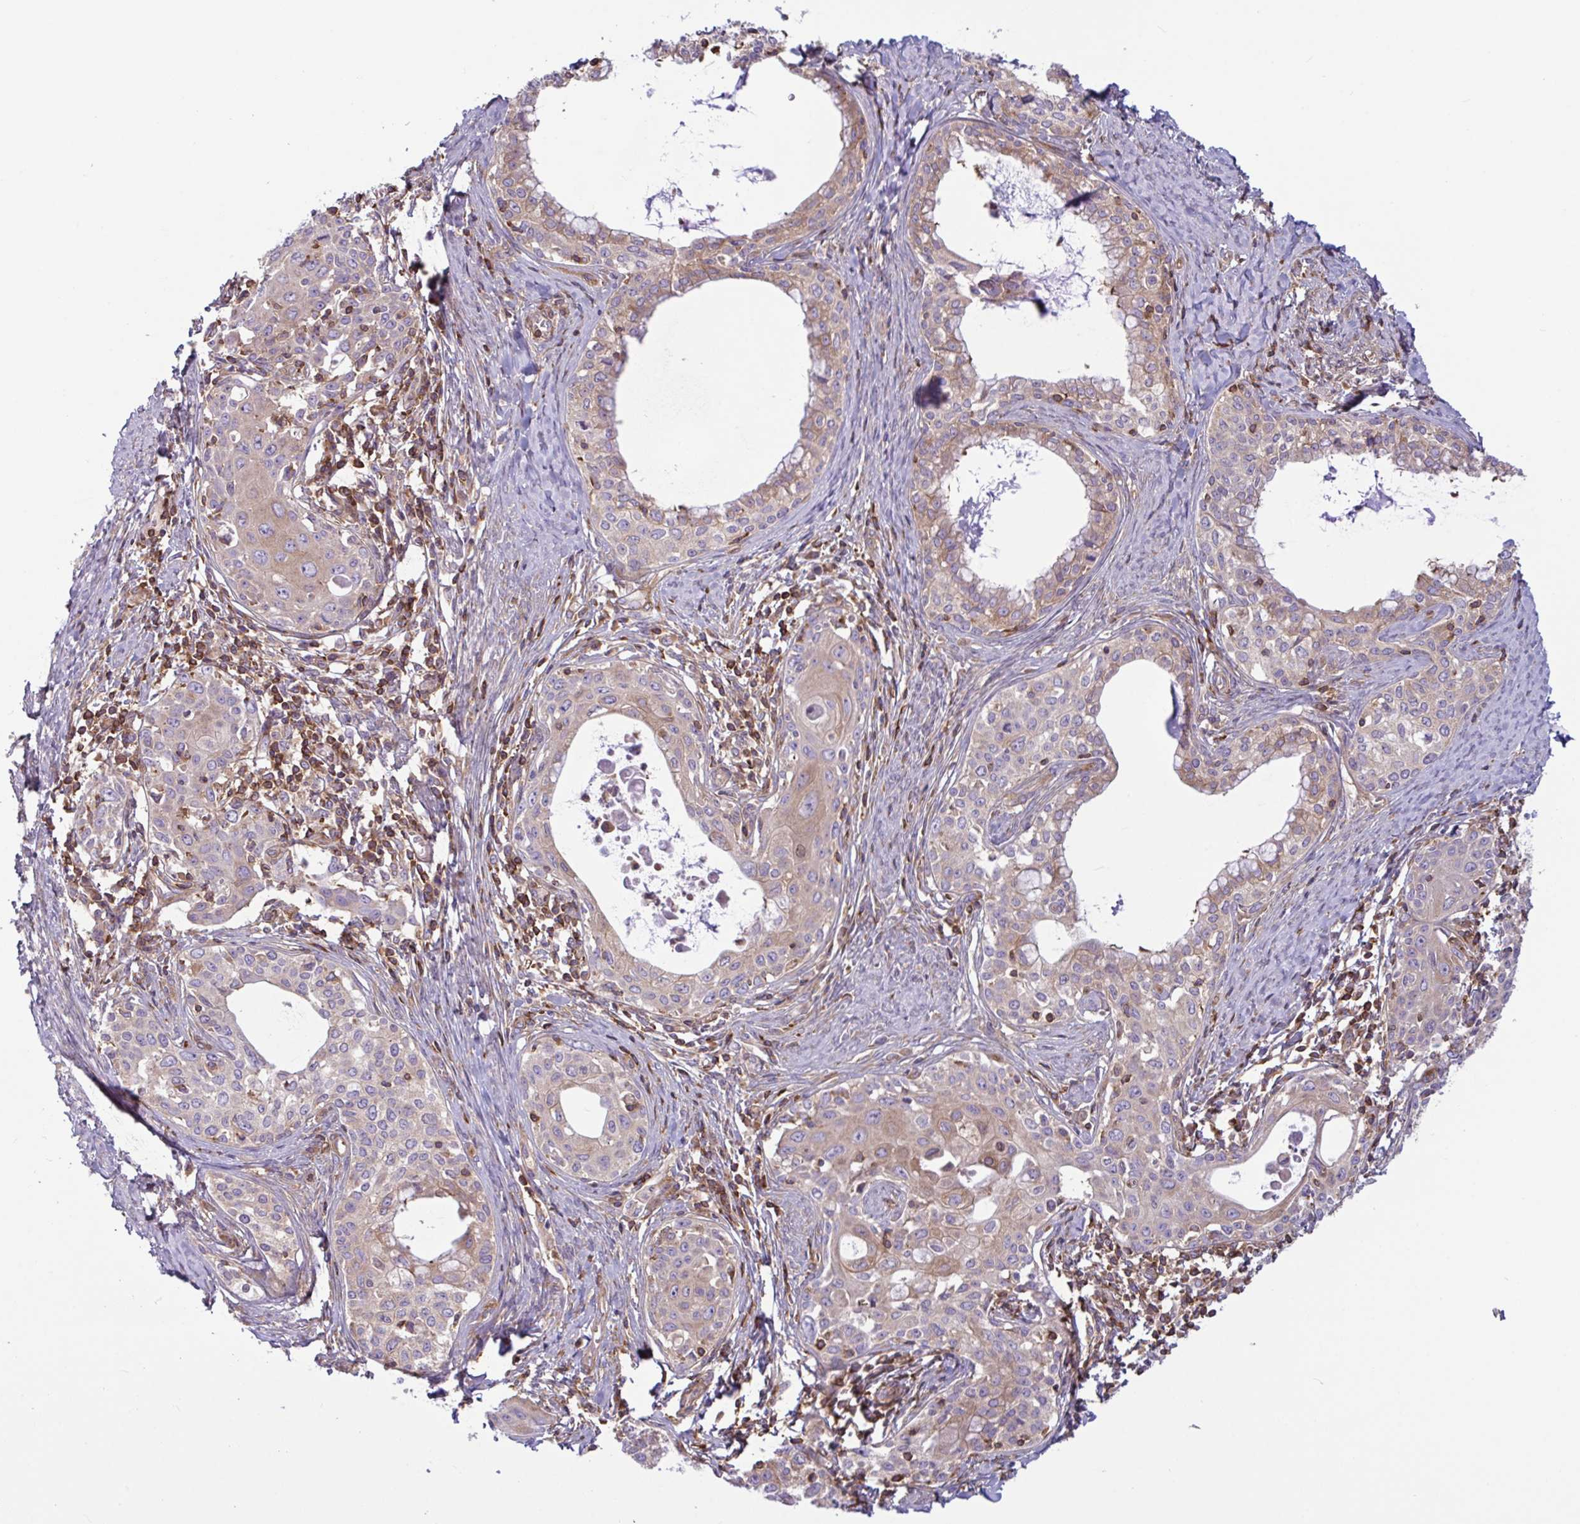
{"staining": {"intensity": "weak", "quantity": "25%-75%", "location": "cytoplasmic/membranous"}, "tissue": "cervical cancer", "cell_type": "Tumor cells", "image_type": "cancer", "snomed": [{"axis": "morphology", "description": "Squamous cell carcinoma, NOS"}, {"axis": "morphology", "description": "Adenocarcinoma, NOS"}, {"axis": "topography", "description": "Cervix"}], "caption": "Cervical cancer (squamous cell carcinoma) was stained to show a protein in brown. There is low levels of weak cytoplasmic/membranous positivity in approximately 25%-75% of tumor cells.", "gene": "TSC22D3", "patient": {"sex": "female", "age": 52}}